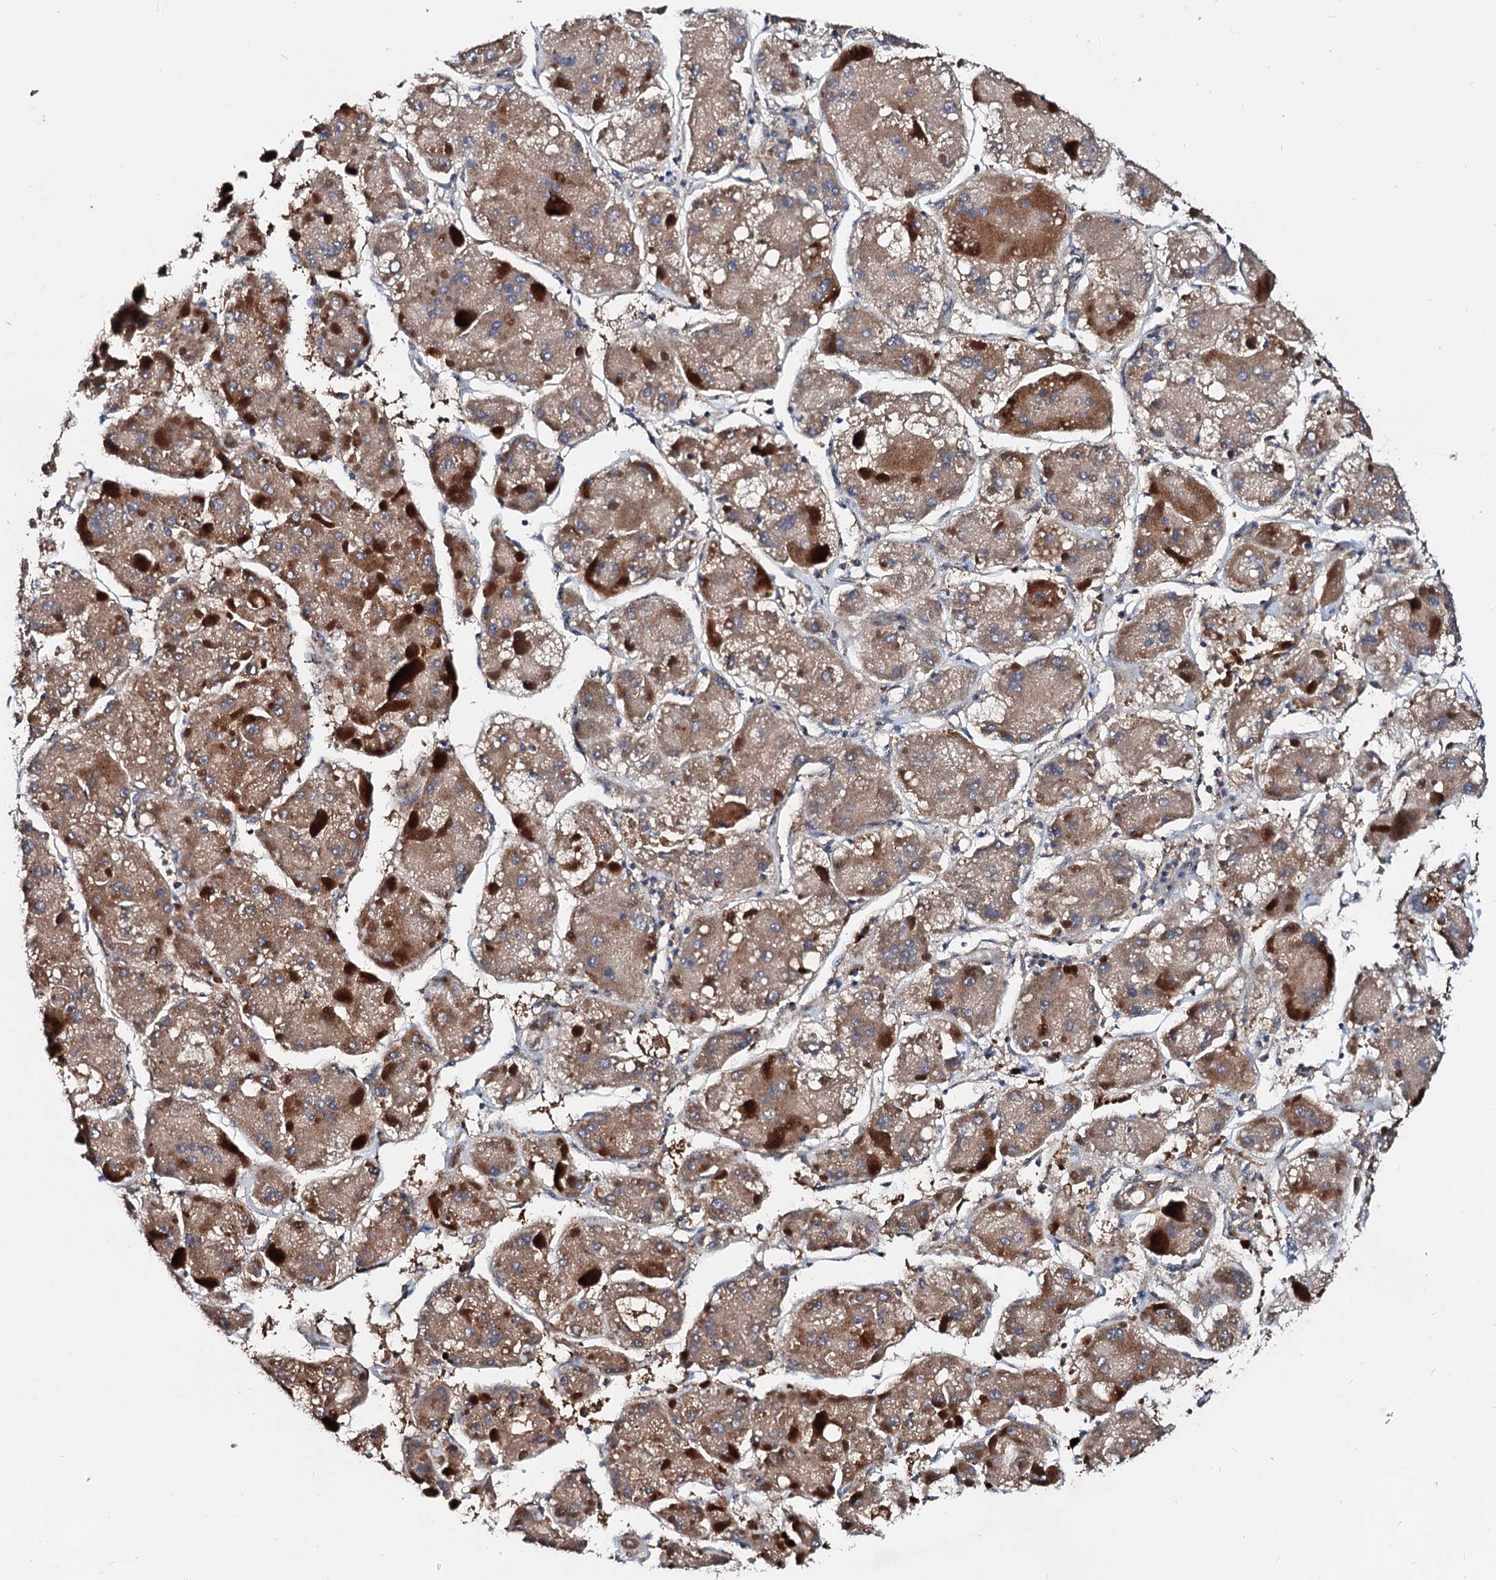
{"staining": {"intensity": "moderate", "quantity": ">75%", "location": "cytoplasmic/membranous"}, "tissue": "liver cancer", "cell_type": "Tumor cells", "image_type": "cancer", "snomed": [{"axis": "morphology", "description": "Carcinoma, Hepatocellular, NOS"}, {"axis": "topography", "description": "Liver"}], "caption": "Immunohistochemistry micrograph of neoplastic tissue: liver cancer stained using IHC reveals medium levels of moderate protein expression localized specifically in the cytoplasmic/membranous of tumor cells, appearing as a cytoplasmic/membranous brown color.", "gene": "FIBIN", "patient": {"sex": "female", "age": 73}}